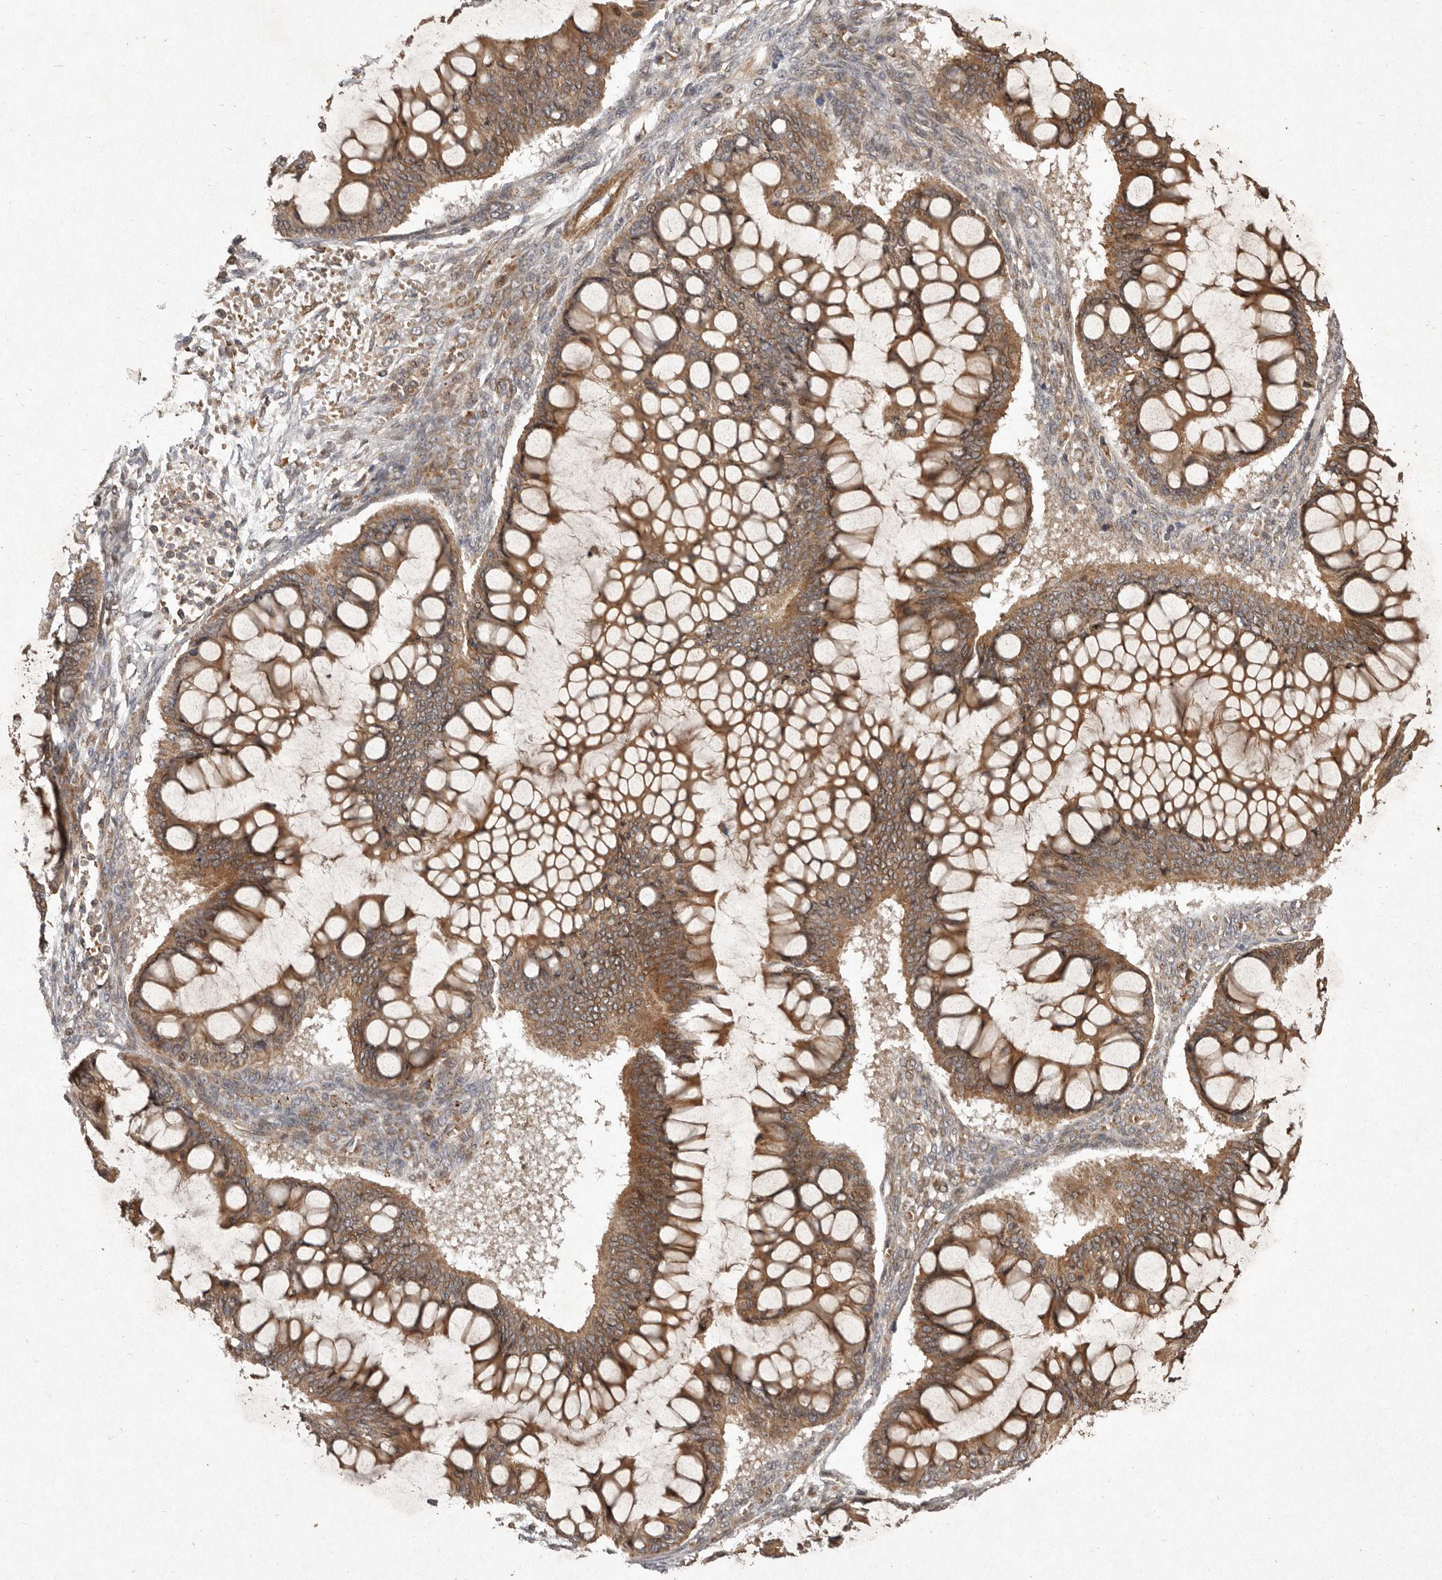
{"staining": {"intensity": "moderate", "quantity": ">75%", "location": "cytoplasmic/membranous"}, "tissue": "ovarian cancer", "cell_type": "Tumor cells", "image_type": "cancer", "snomed": [{"axis": "morphology", "description": "Cystadenocarcinoma, mucinous, NOS"}, {"axis": "topography", "description": "Ovary"}], "caption": "Brown immunohistochemical staining in human ovarian cancer shows moderate cytoplasmic/membranous expression in approximately >75% of tumor cells. The protein is shown in brown color, while the nuclei are stained blue.", "gene": "SEMA3A", "patient": {"sex": "female", "age": 73}}